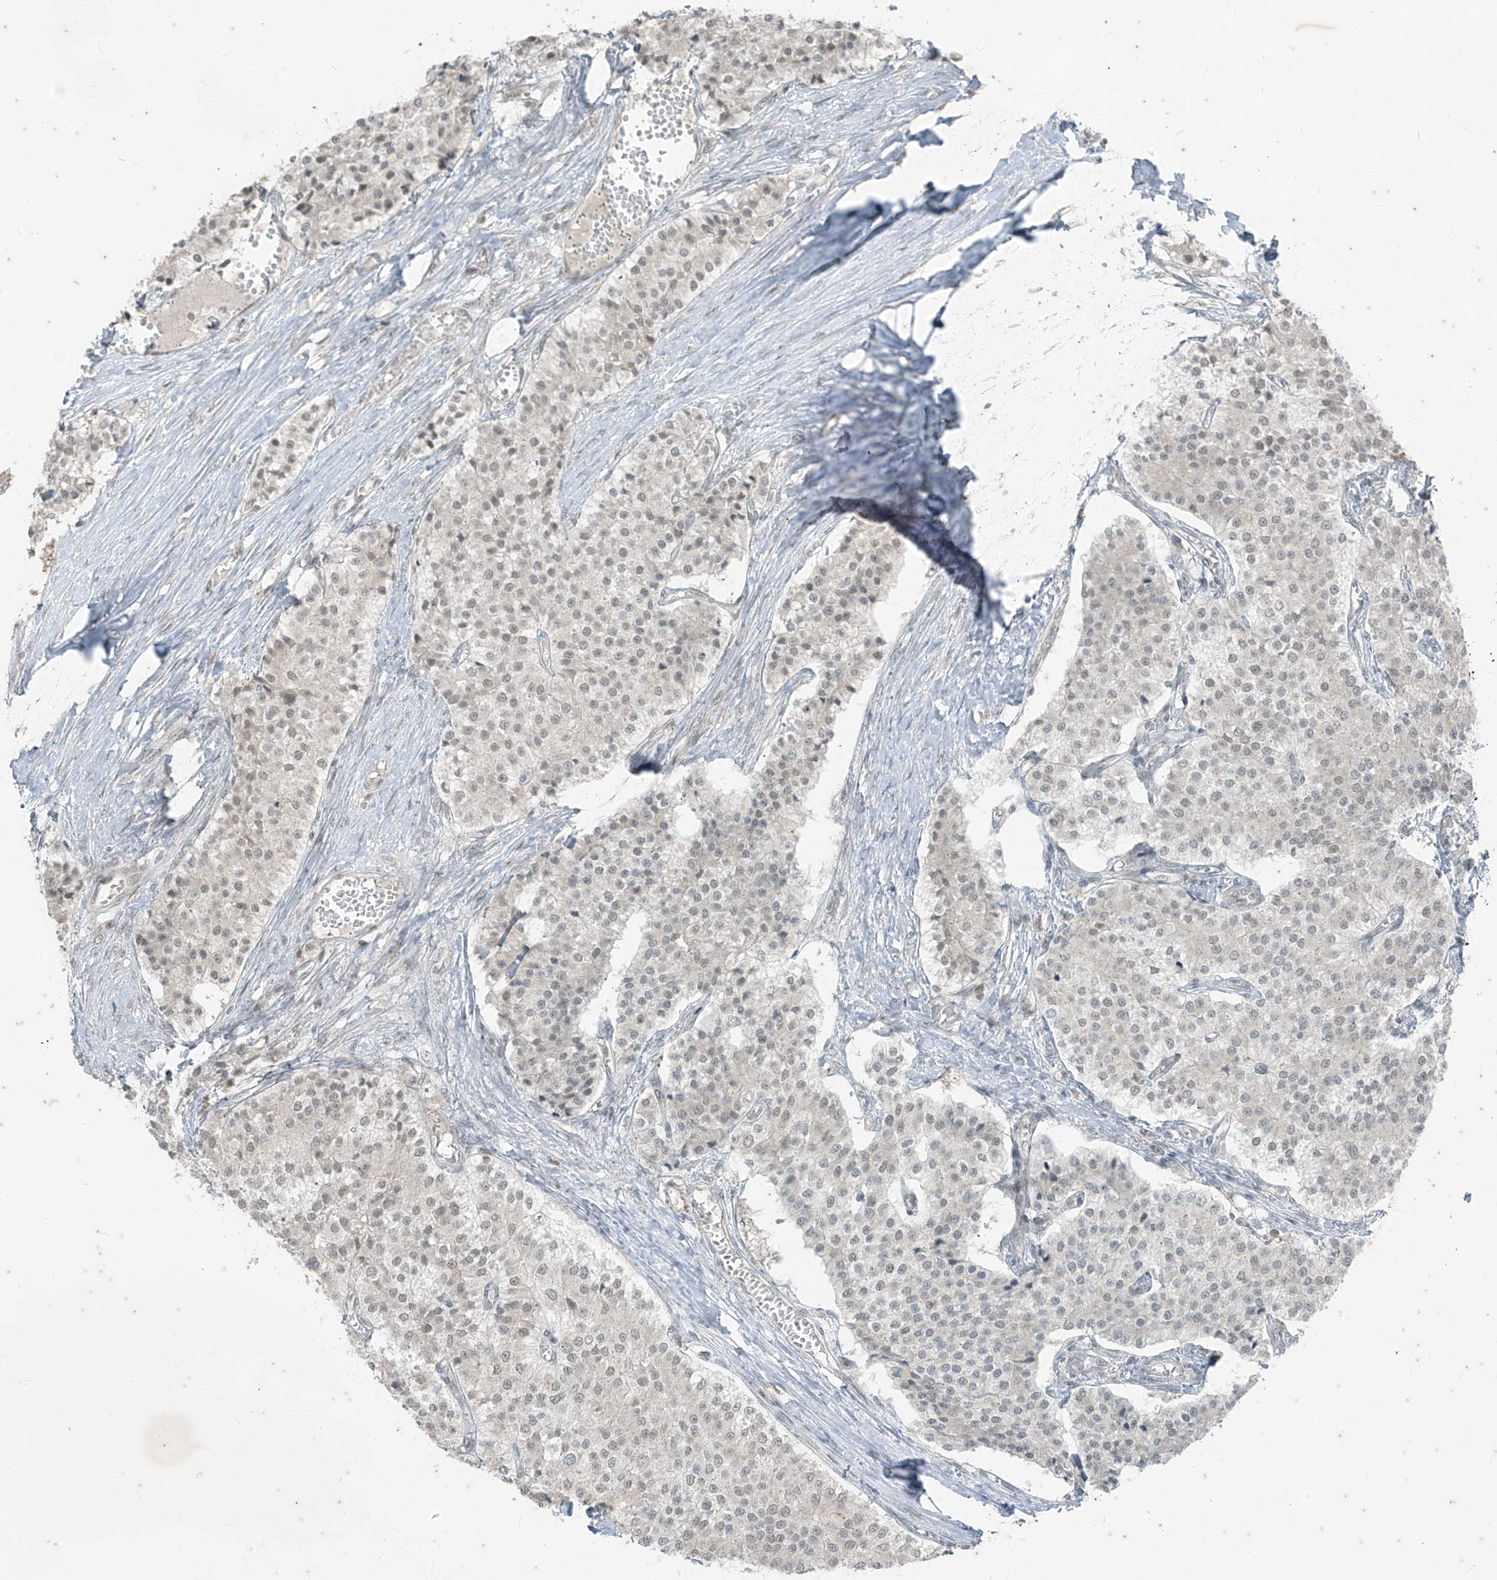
{"staining": {"intensity": "weak", "quantity": ">75%", "location": "nuclear"}, "tissue": "carcinoid", "cell_type": "Tumor cells", "image_type": "cancer", "snomed": [{"axis": "morphology", "description": "Carcinoid, malignant, NOS"}, {"axis": "topography", "description": "Colon"}], "caption": "Weak nuclear protein positivity is identified in approximately >75% of tumor cells in carcinoid (malignant). The protein of interest is shown in brown color, while the nuclei are stained blue.", "gene": "ZNF354B", "patient": {"sex": "female", "age": 52}}